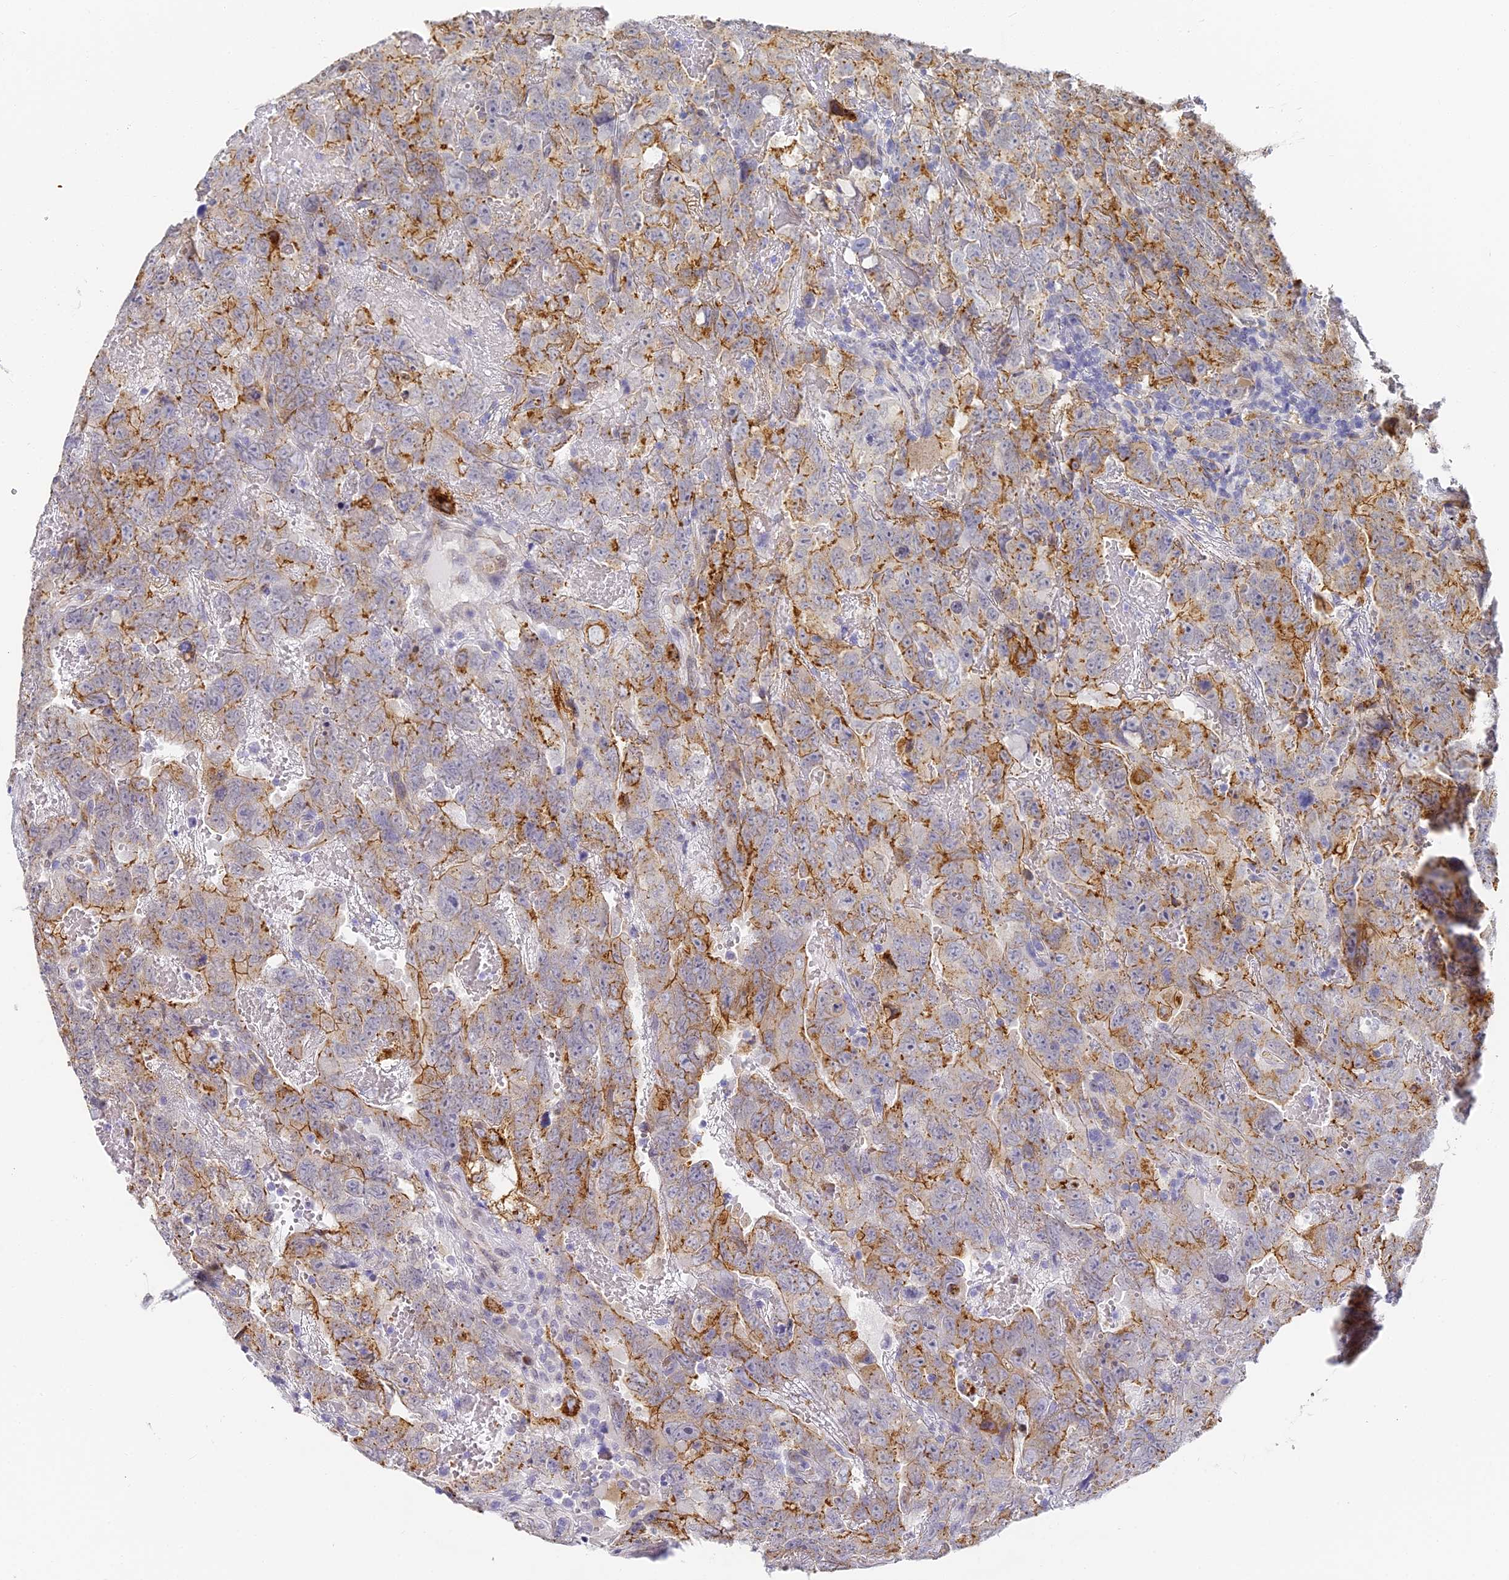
{"staining": {"intensity": "strong", "quantity": "25%-75%", "location": "cytoplasmic/membranous"}, "tissue": "testis cancer", "cell_type": "Tumor cells", "image_type": "cancer", "snomed": [{"axis": "morphology", "description": "Carcinoma, Embryonal, NOS"}, {"axis": "topography", "description": "Testis"}], "caption": "Embryonal carcinoma (testis) stained with a protein marker exhibits strong staining in tumor cells.", "gene": "GJA1", "patient": {"sex": "male", "age": 45}}